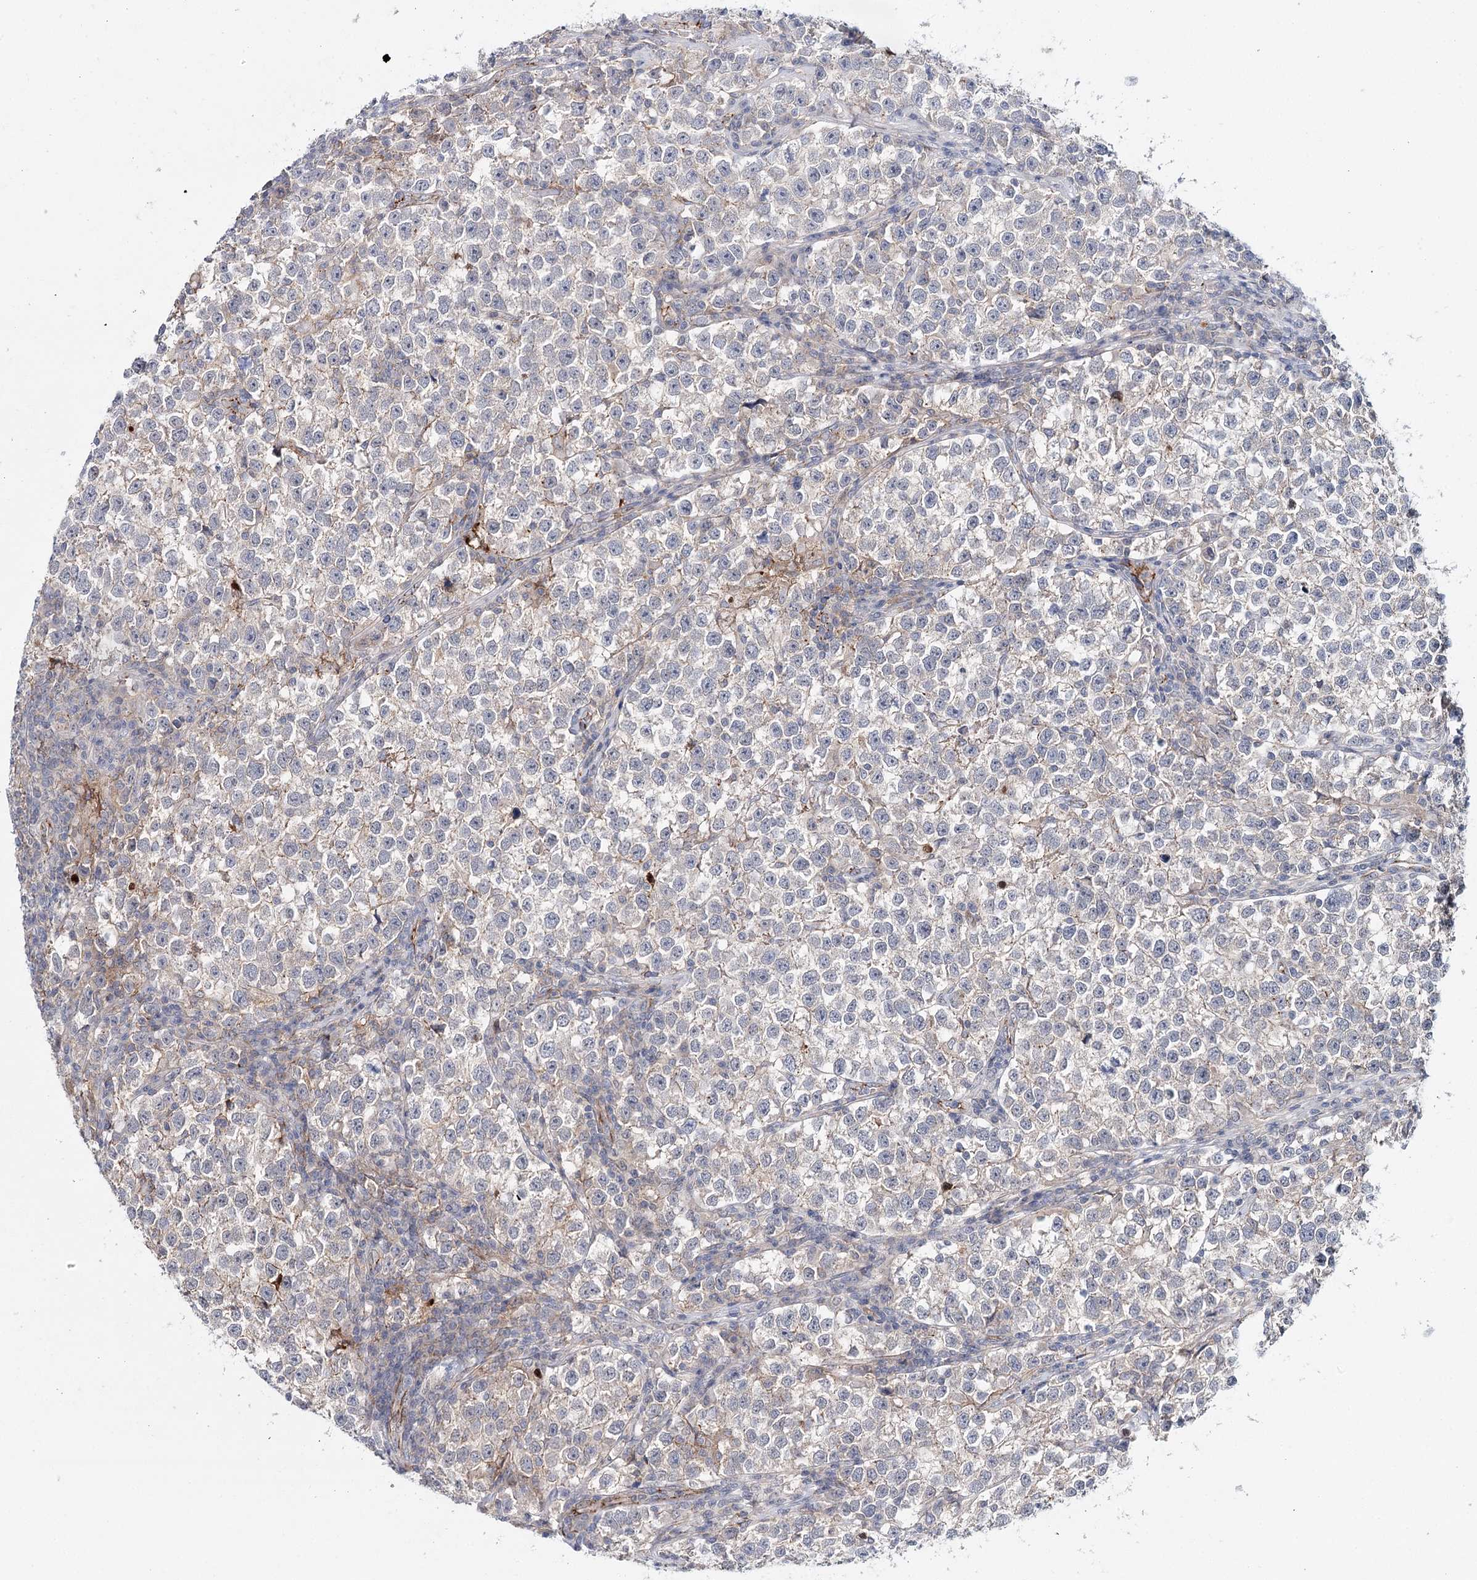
{"staining": {"intensity": "negative", "quantity": "none", "location": "none"}, "tissue": "testis cancer", "cell_type": "Tumor cells", "image_type": "cancer", "snomed": [{"axis": "morphology", "description": "Normal tissue, NOS"}, {"axis": "morphology", "description": "Seminoma, NOS"}, {"axis": "topography", "description": "Testis"}], "caption": "This is an immunohistochemistry image of human seminoma (testis). There is no staining in tumor cells.", "gene": "PKP4", "patient": {"sex": "male", "age": 43}}